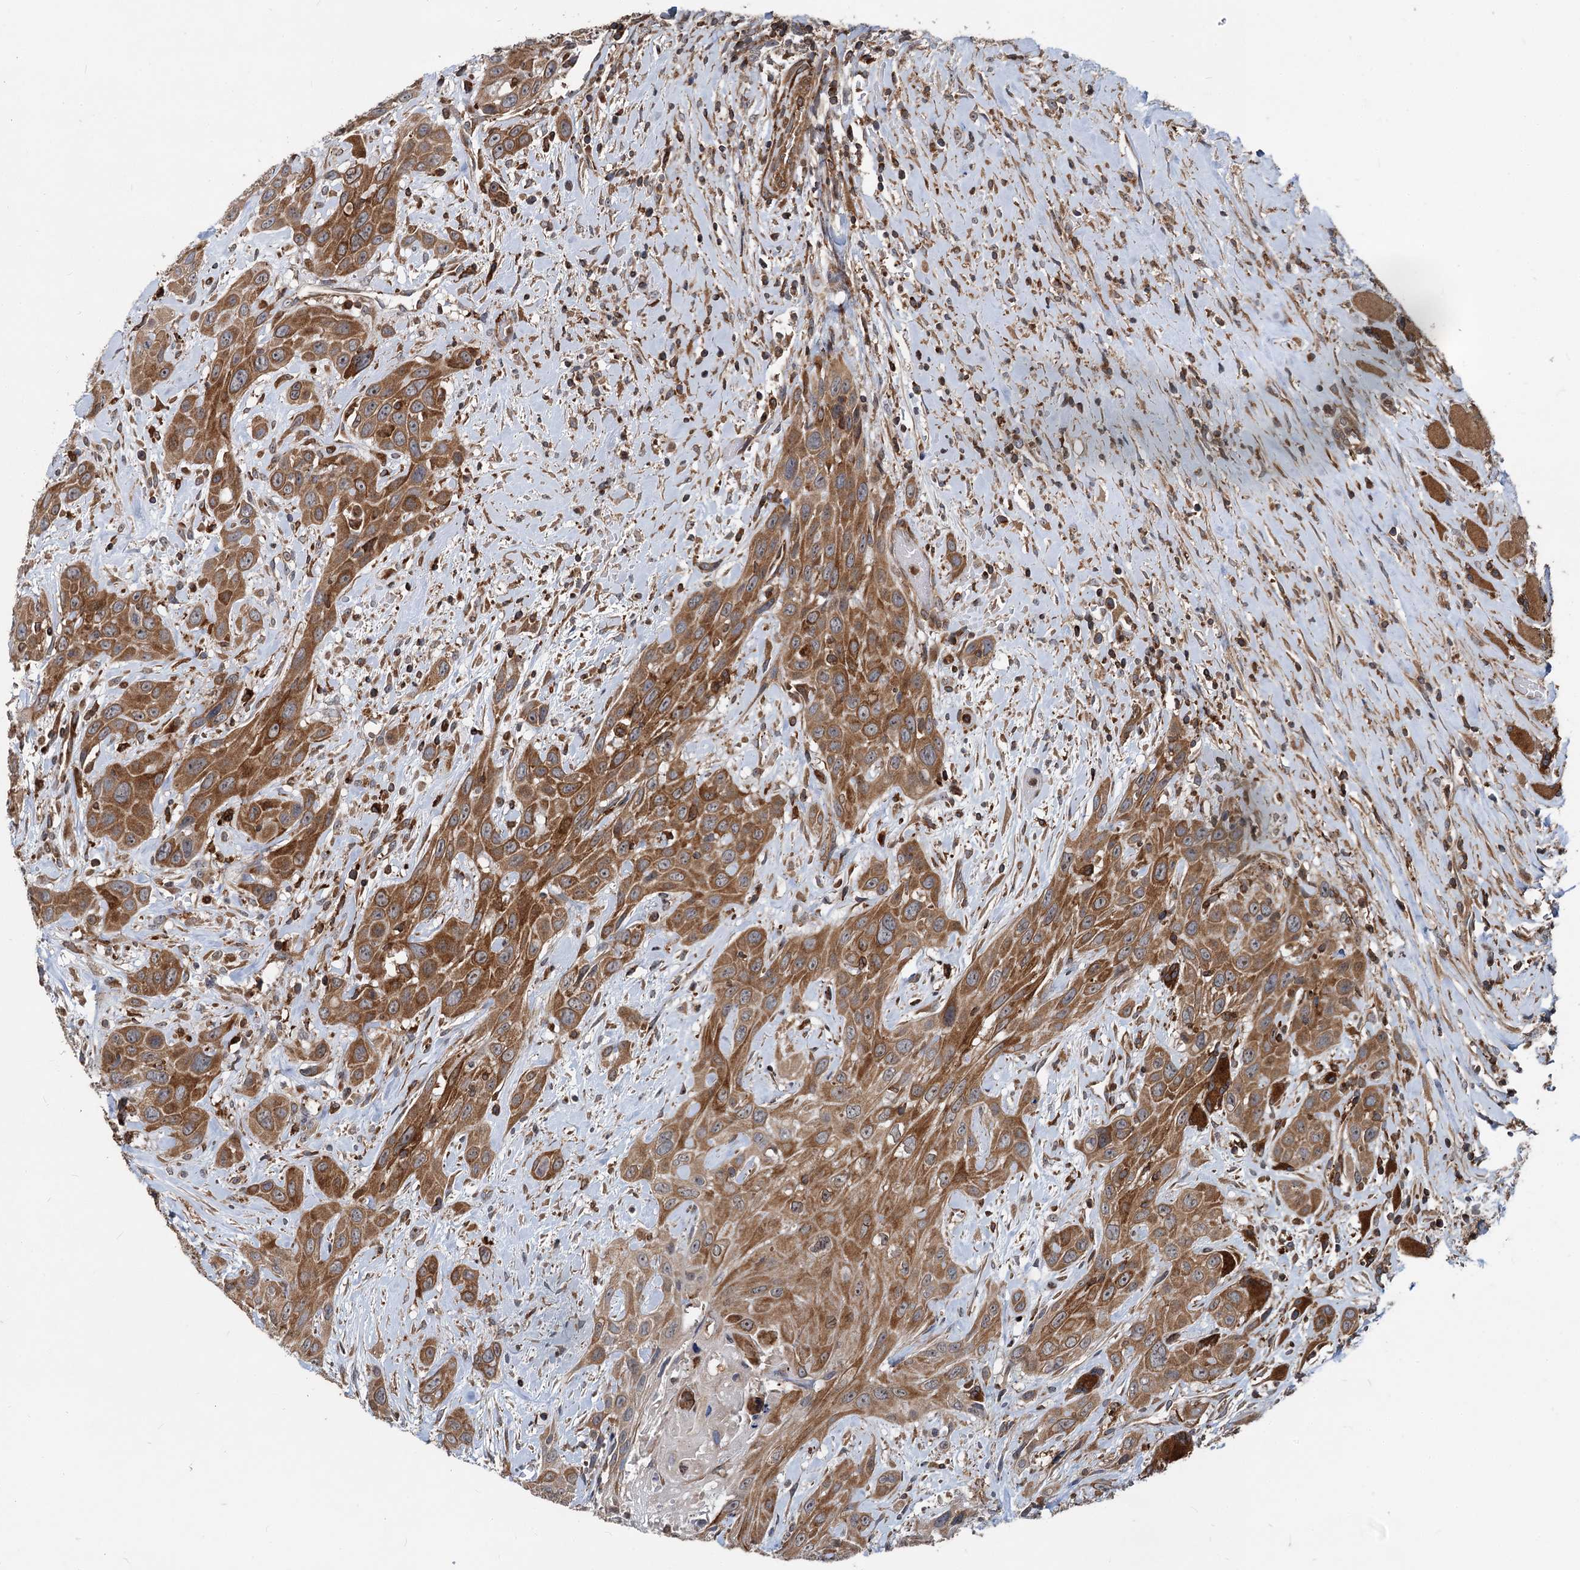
{"staining": {"intensity": "moderate", "quantity": ">75%", "location": "cytoplasmic/membranous"}, "tissue": "head and neck cancer", "cell_type": "Tumor cells", "image_type": "cancer", "snomed": [{"axis": "morphology", "description": "Squamous cell carcinoma, NOS"}, {"axis": "topography", "description": "Head-Neck"}], "caption": "Head and neck cancer (squamous cell carcinoma) tissue exhibits moderate cytoplasmic/membranous staining in approximately >75% of tumor cells", "gene": "STIM1", "patient": {"sex": "male", "age": 81}}